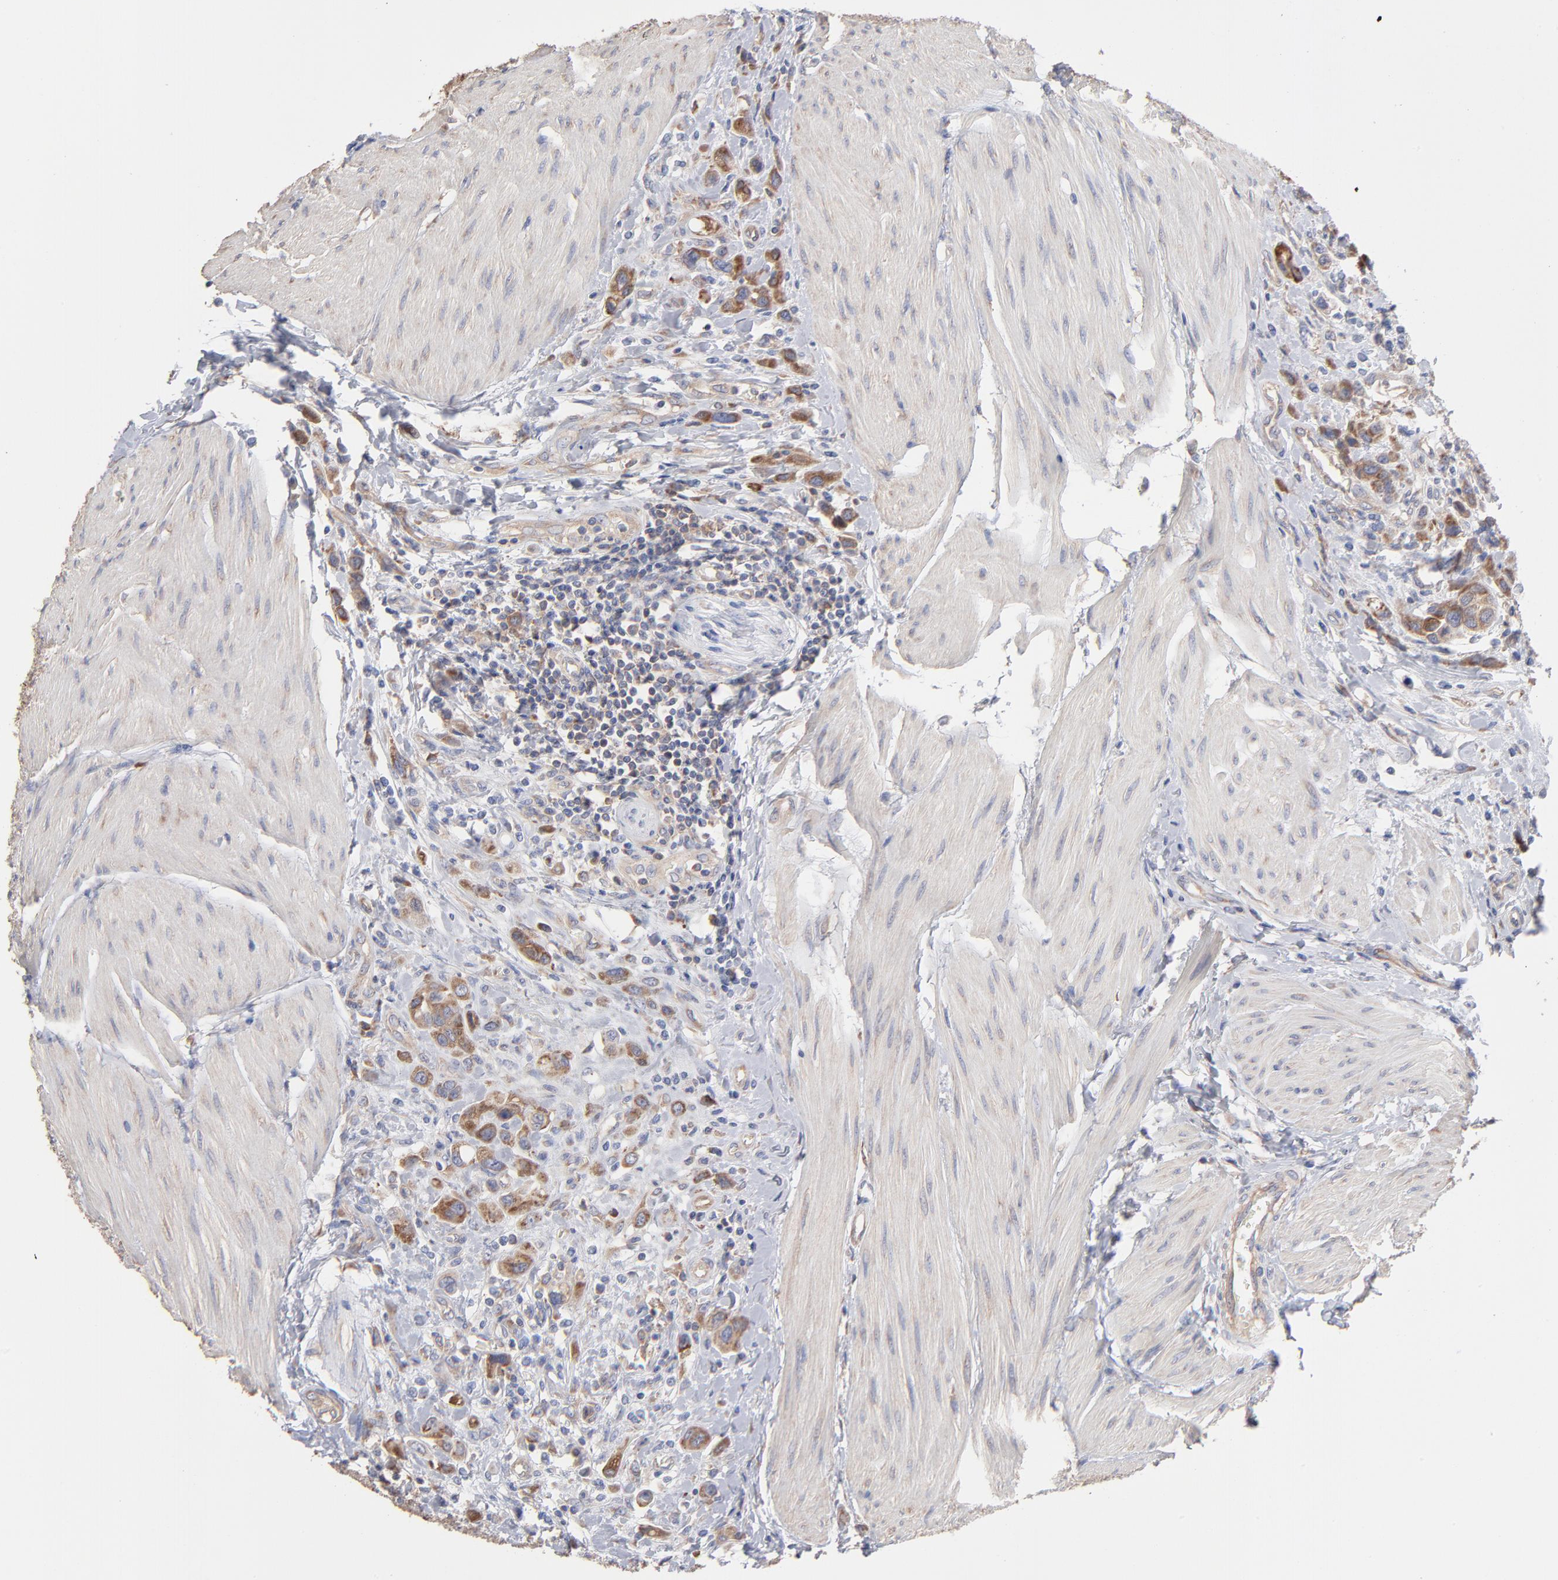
{"staining": {"intensity": "moderate", "quantity": ">75%", "location": "cytoplasmic/membranous"}, "tissue": "urothelial cancer", "cell_type": "Tumor cells", "image_type": "cancer", "snomed": [{"axis": "morphology", "description": "Urothelial carcinoma, High grade"}, {"axis": "topography", "description": "Urinary bladder"}], "caption": "Tumor cells show moderate cytoplasmic/membranous expression in approximately >75% of cells in urothelial cancer.", "gene": "RPL3", "patient": {"sex": "male", "age": 50}}